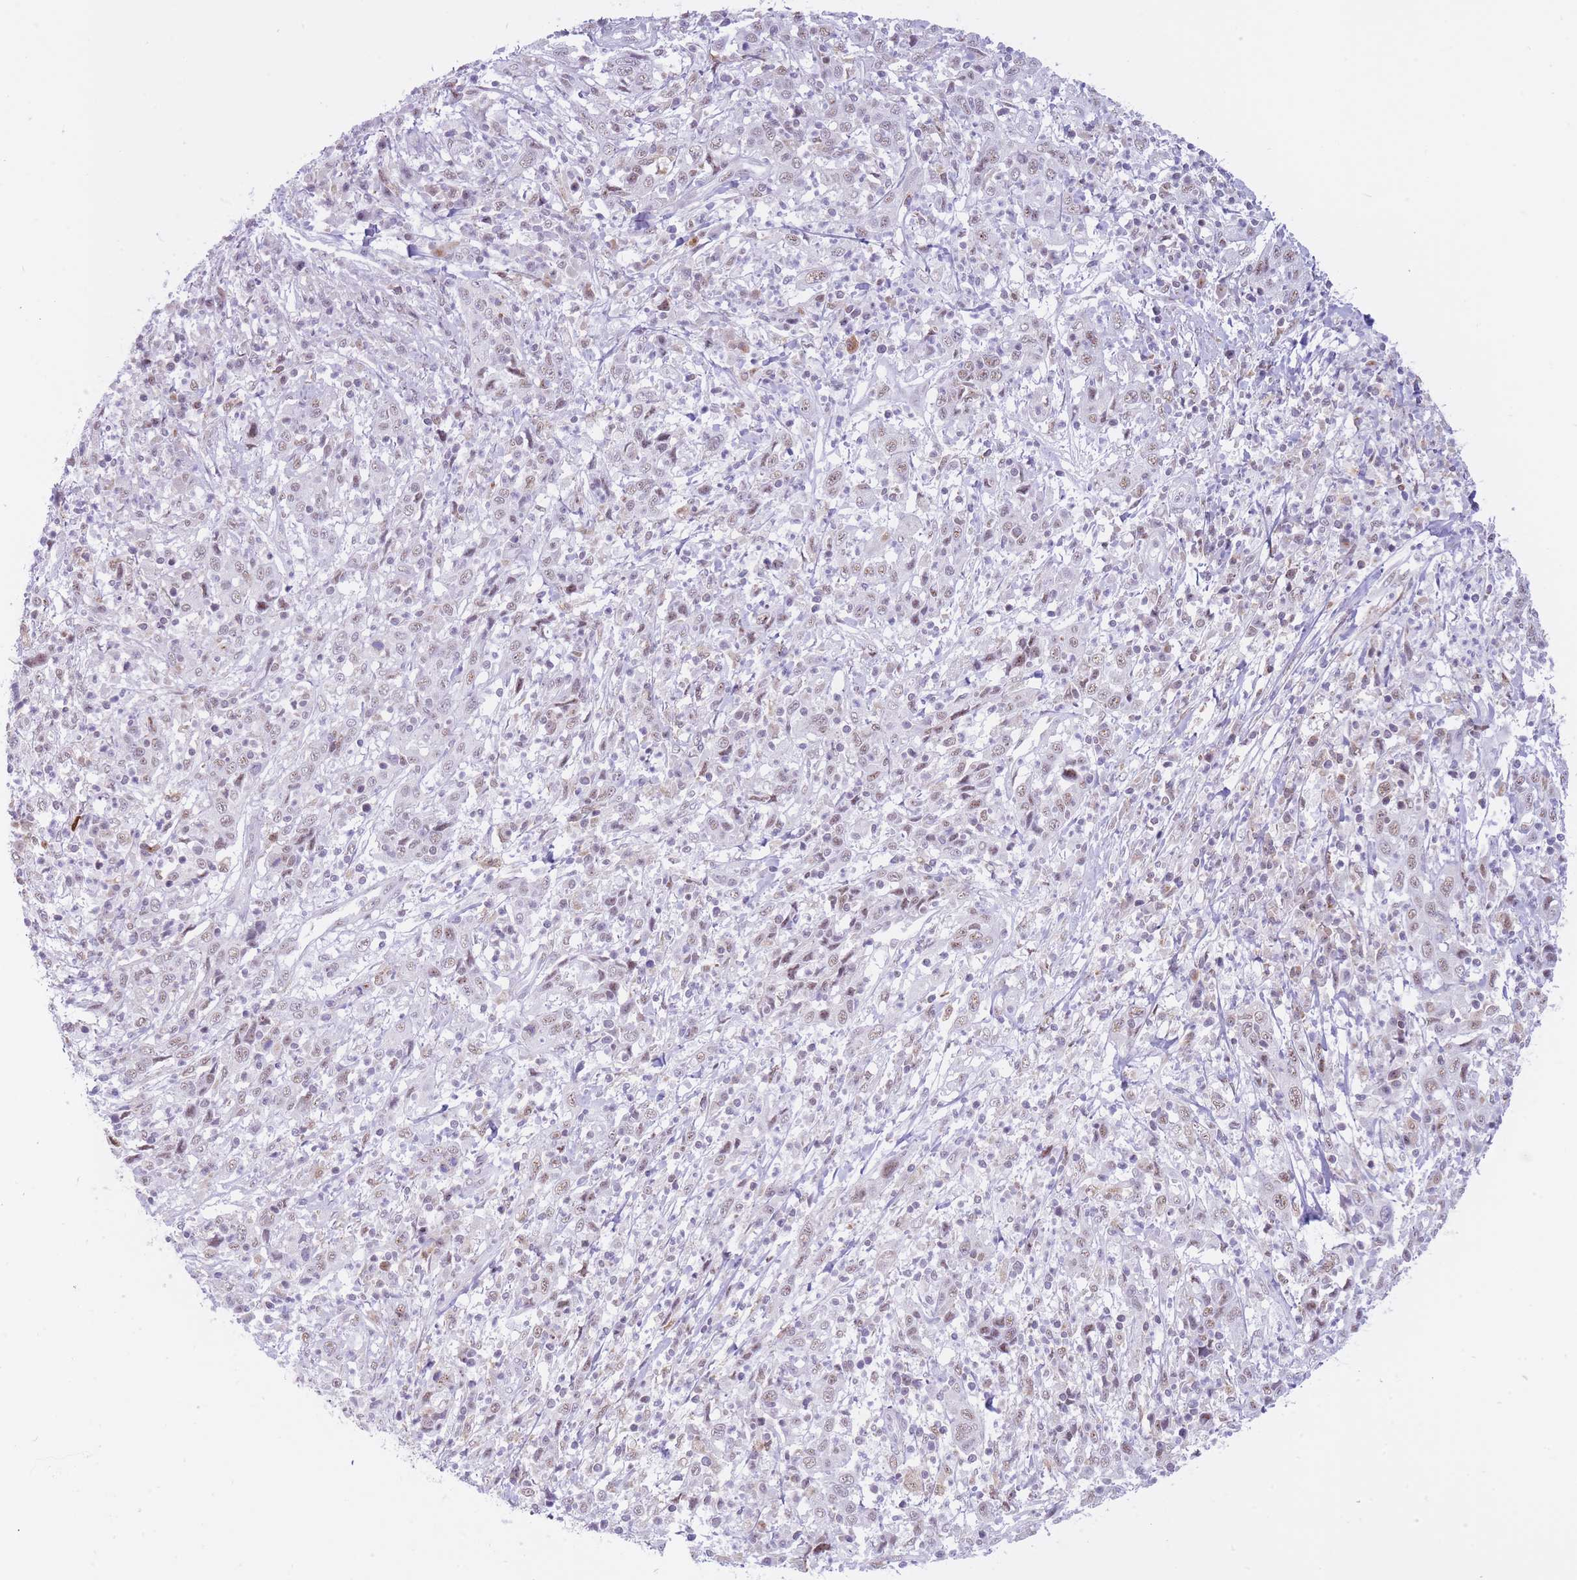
{"staining": {"intensity": "weak", "quantity": "25%-75%", "location": "nuclear"}, "tissue": "cervical cancer", "cell_type": "Tumor cells", "image_type": "cancer", "snomed": [{"axis": "morphology", "description": "Squamous cell carcinoma, NOS"}, {"axis": "topography", "description": "Cervix"}], "caption": "A brown stain highlights weak nuclear positivity of a protein in squamous cell carcinoma (cervical) tumor cells.", "gene": "CYP2B6", "patient": {"sex": "female", "age": 46}}